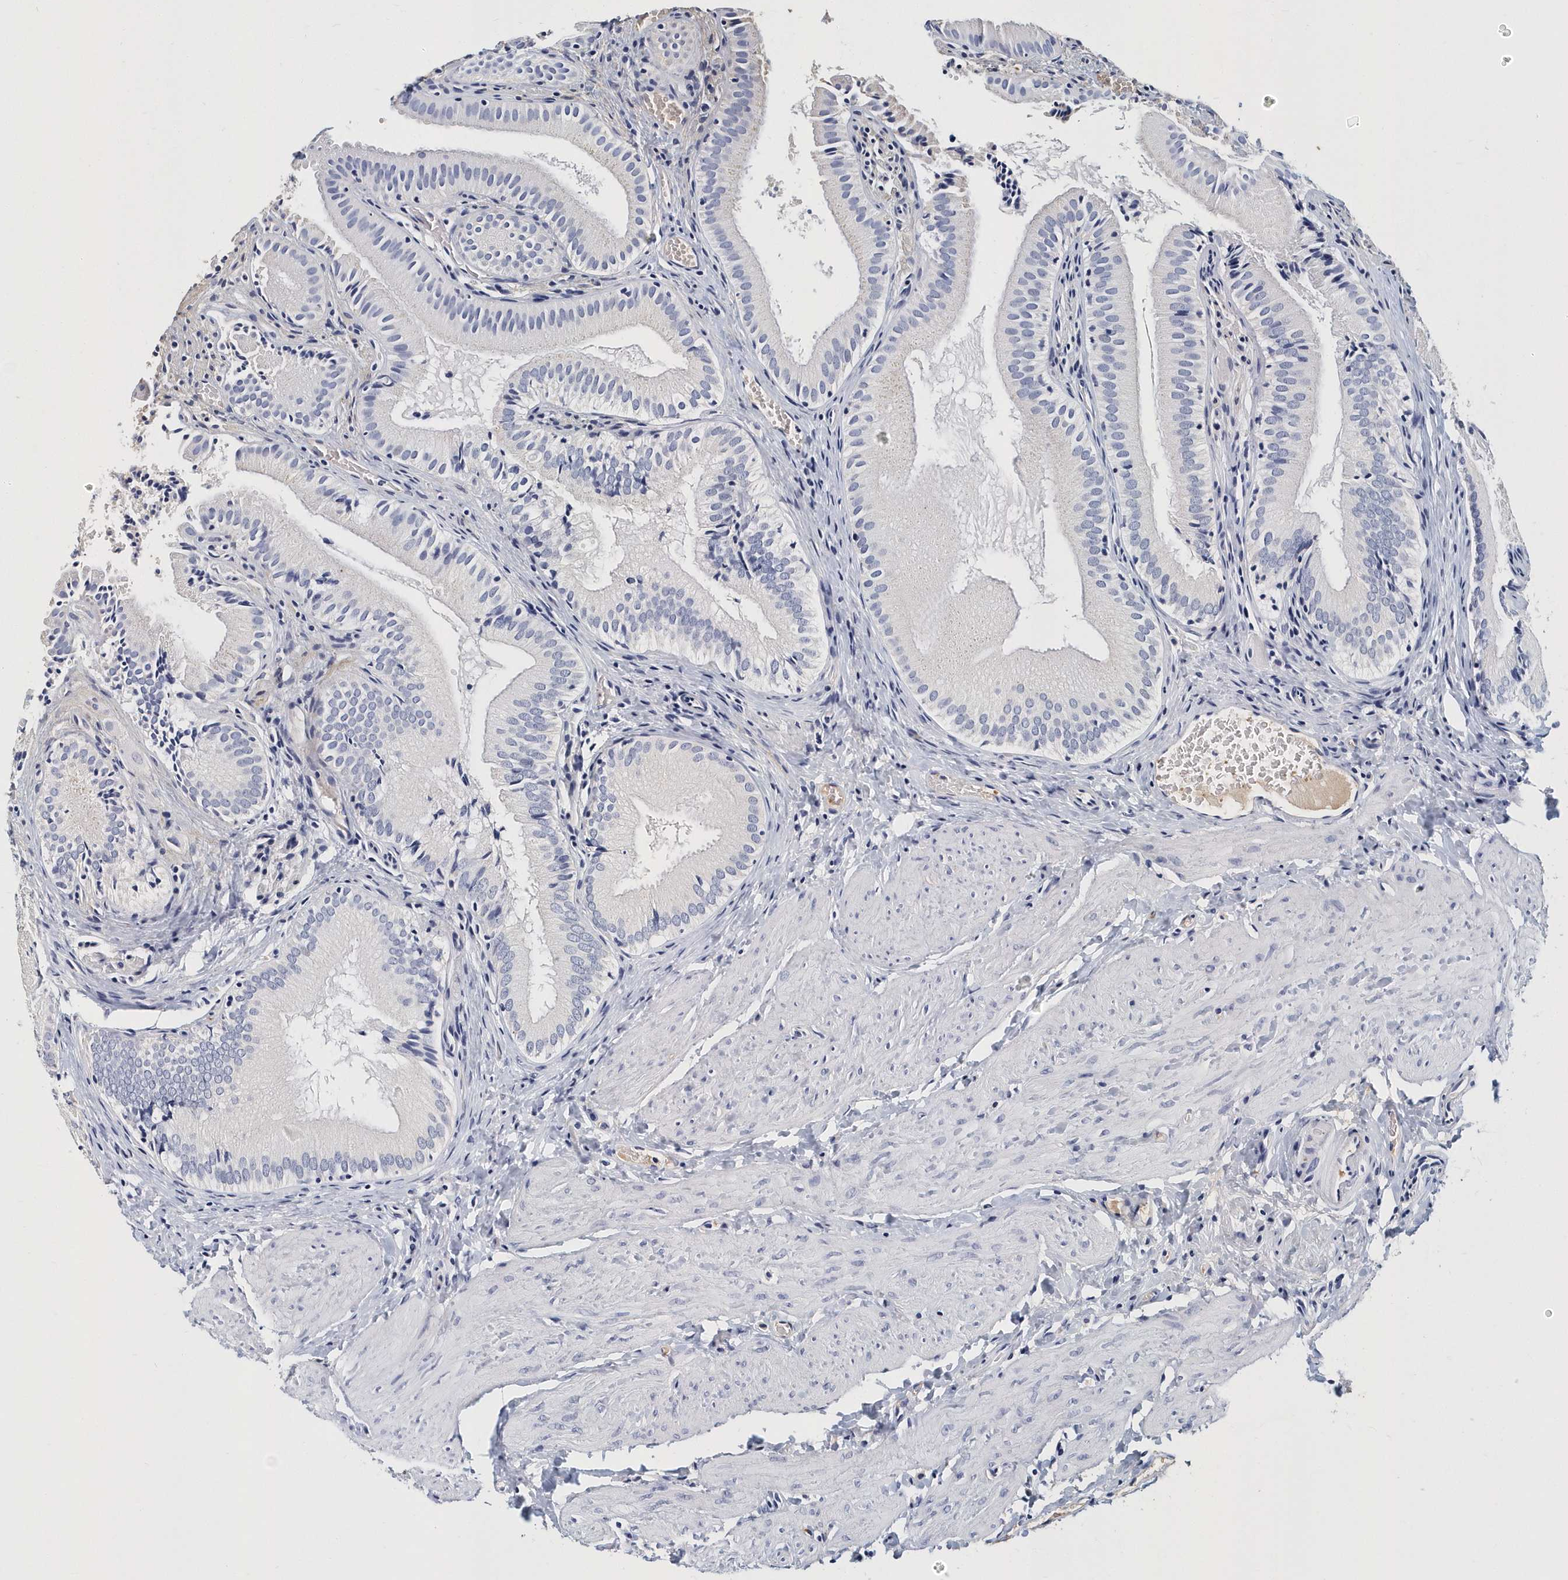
{"staining": {"intensity": "negative", "quantity": "none", "location": "none"}, "tissue": "gallbladder", "cell_type": "Glandular cells", "image_type": "normal", "snomed": [{"axis": "morphology", "description": "Normal tissue, NOS"}, {"axis": "topography", "description": "Gallbladder"}], "caption": "IHC of unremarkable human gallbladder shows no positivity in glandular cells. The staining is performed using DAB brown chromogen with nuclei counter-stained in using hematoxylin.", "gene": "ITGA2B", "patient": {"sex": "female", "age": 30}}